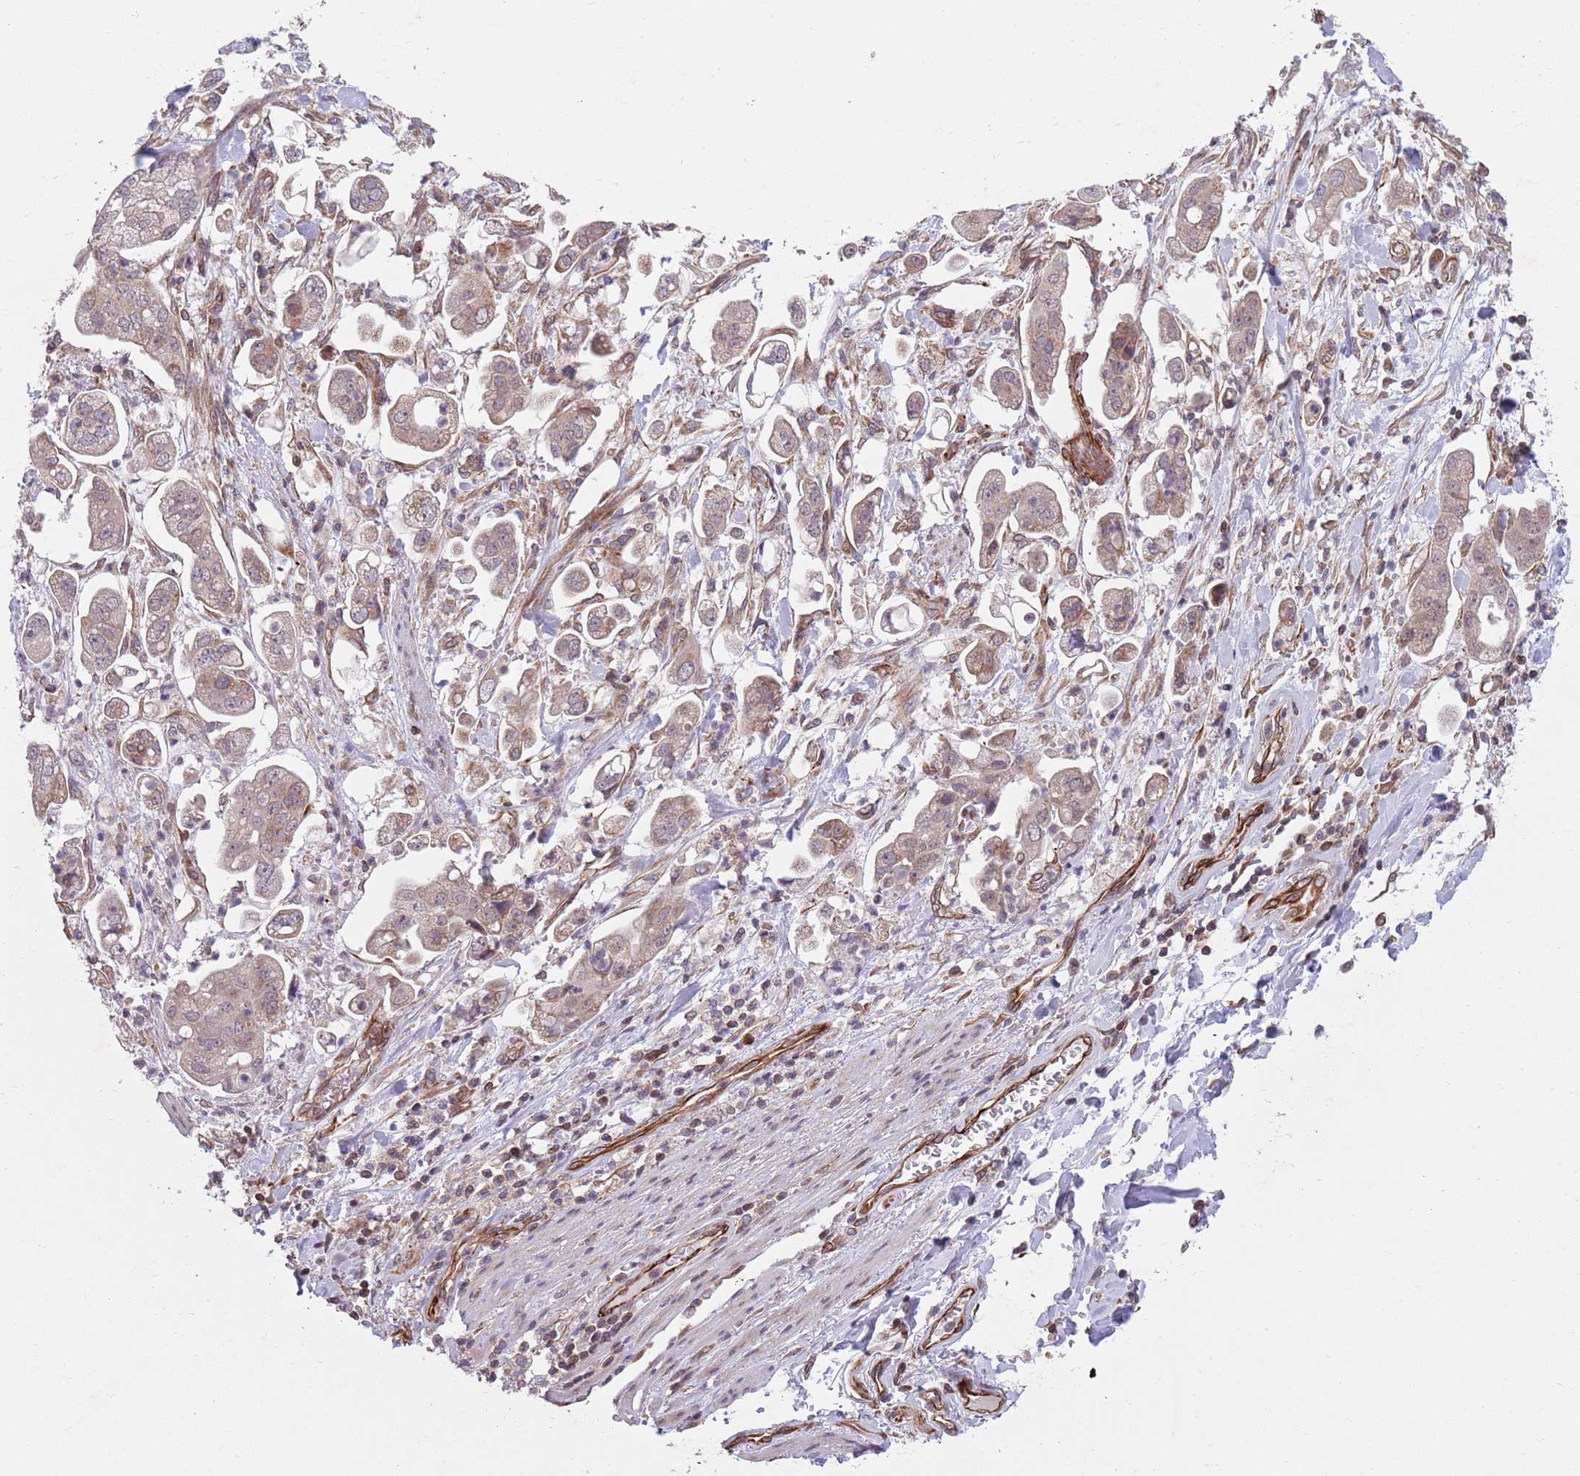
{"staining": {"intensity": "weak", "quantity": "25%-75%", "location": "nuclear"}, "tissue": "stomach cancer", "cell_type": "Tumor cells", "image_type": "cancer", "snomed": [{"axis": "morphology", "description": "Adenocarcinoma, NOS"}, {"axis": "topography", "description": "Stomach"}], "caption": "Brown immunohistochemical staining in stomach adenocarcinoma exhibits weak nuclear positivity in about 25%-75% of tumor cells.", "gene": "CHD9", "patient": {"sex": "male", "age": 62}}